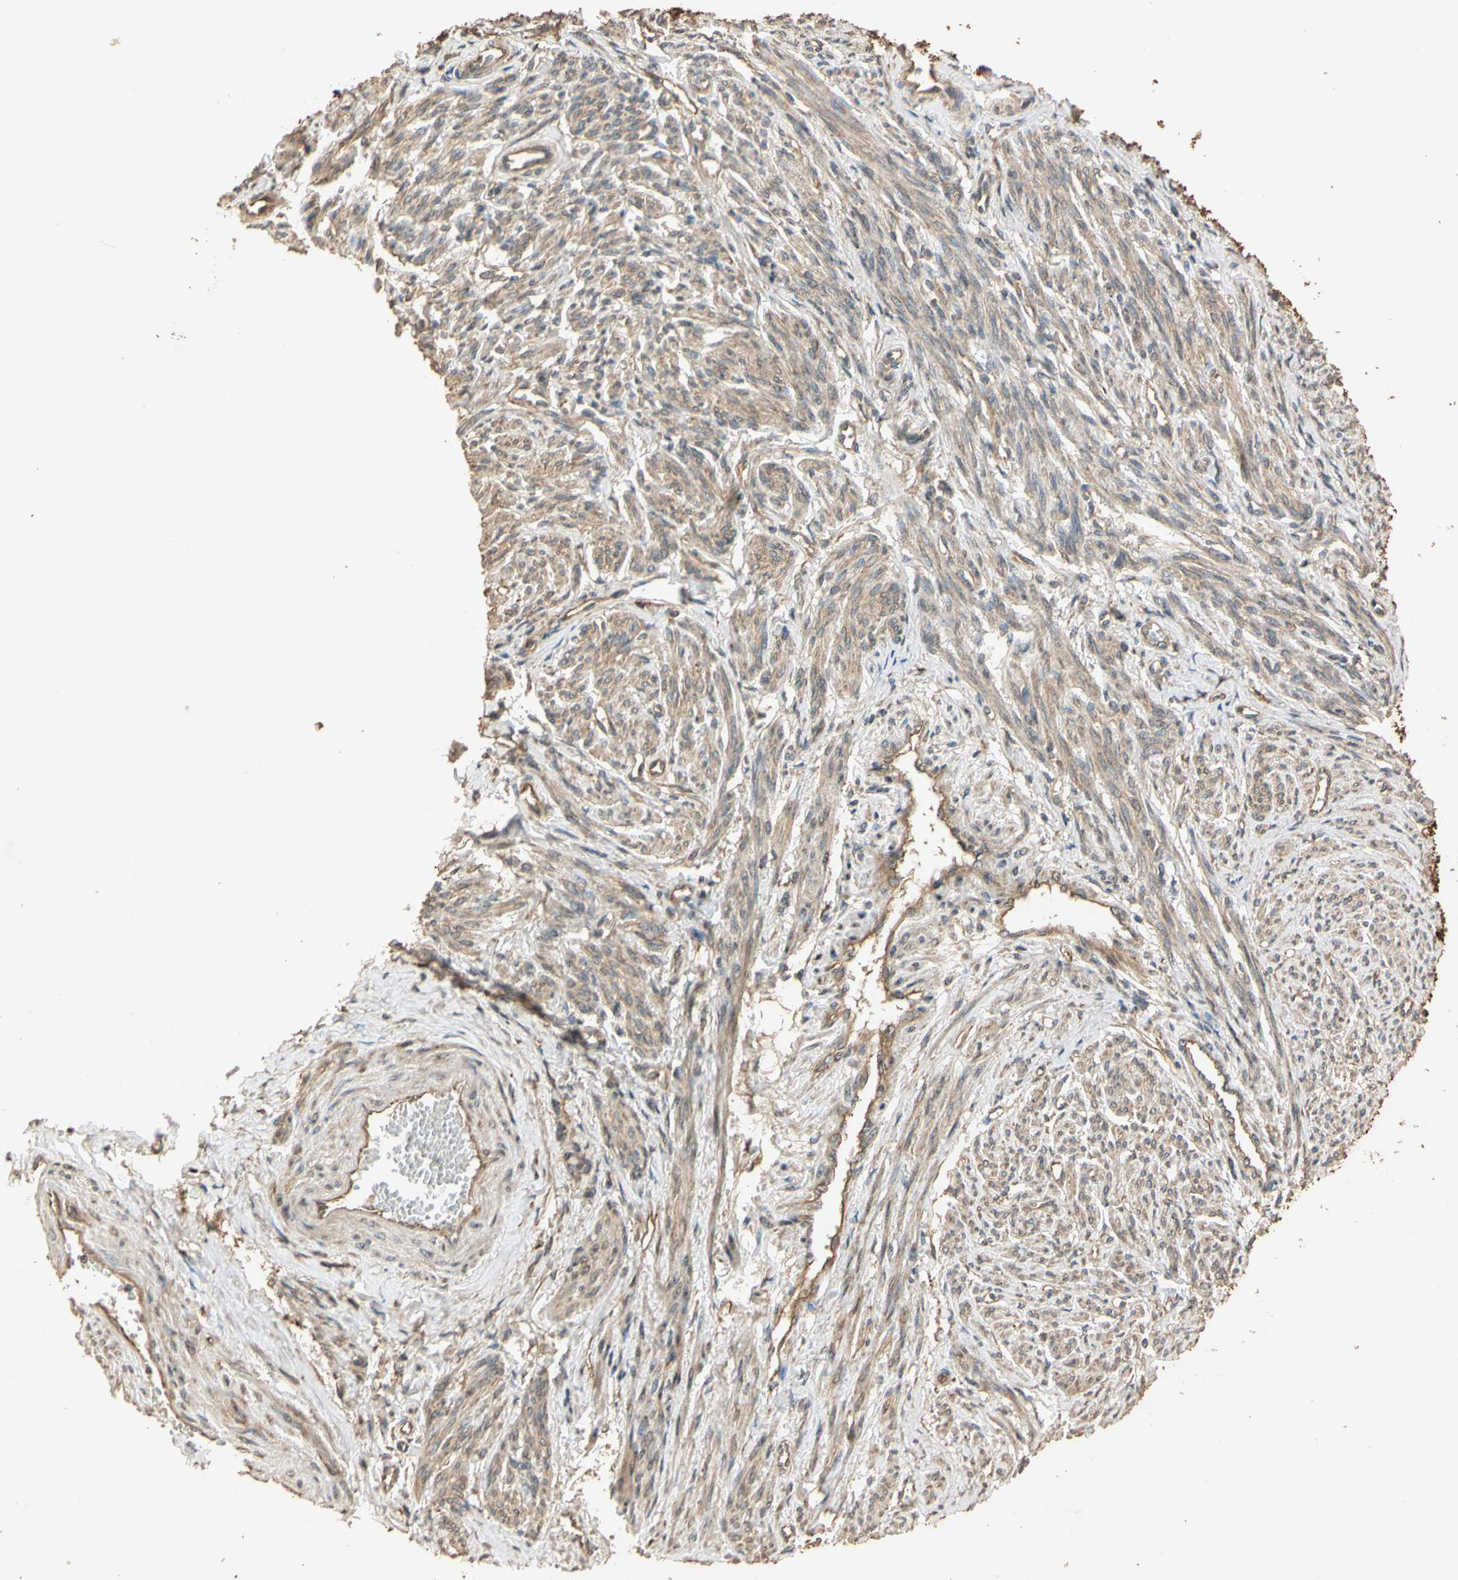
{"staining": {"intensity": "moderate", "quantity": ">75%", "location": "cytoplasmic/membranous,nuclear"}, "tissue": "smooth muscle", "cell_type": "Smooth muscle cells", "image_type": "normal", "snomed": [{"axis": "morphology", "description": "Normal tissue, NOS"}, {"axis": "topography", "description": "Smooth muscle"}], "caption": "DAB (3,3'-diaminobenzidine) immunohistochemical staining of benign human smooth muscle exhibits moderate cytoplasmic/membranous,nuclear protein positivity in about >75% of smooth muscle cells. (DAB IHC with brightfield microscopy, high magnification).", "gene": "MGRN1", "patient": {"sex": "female", "age": 65}}